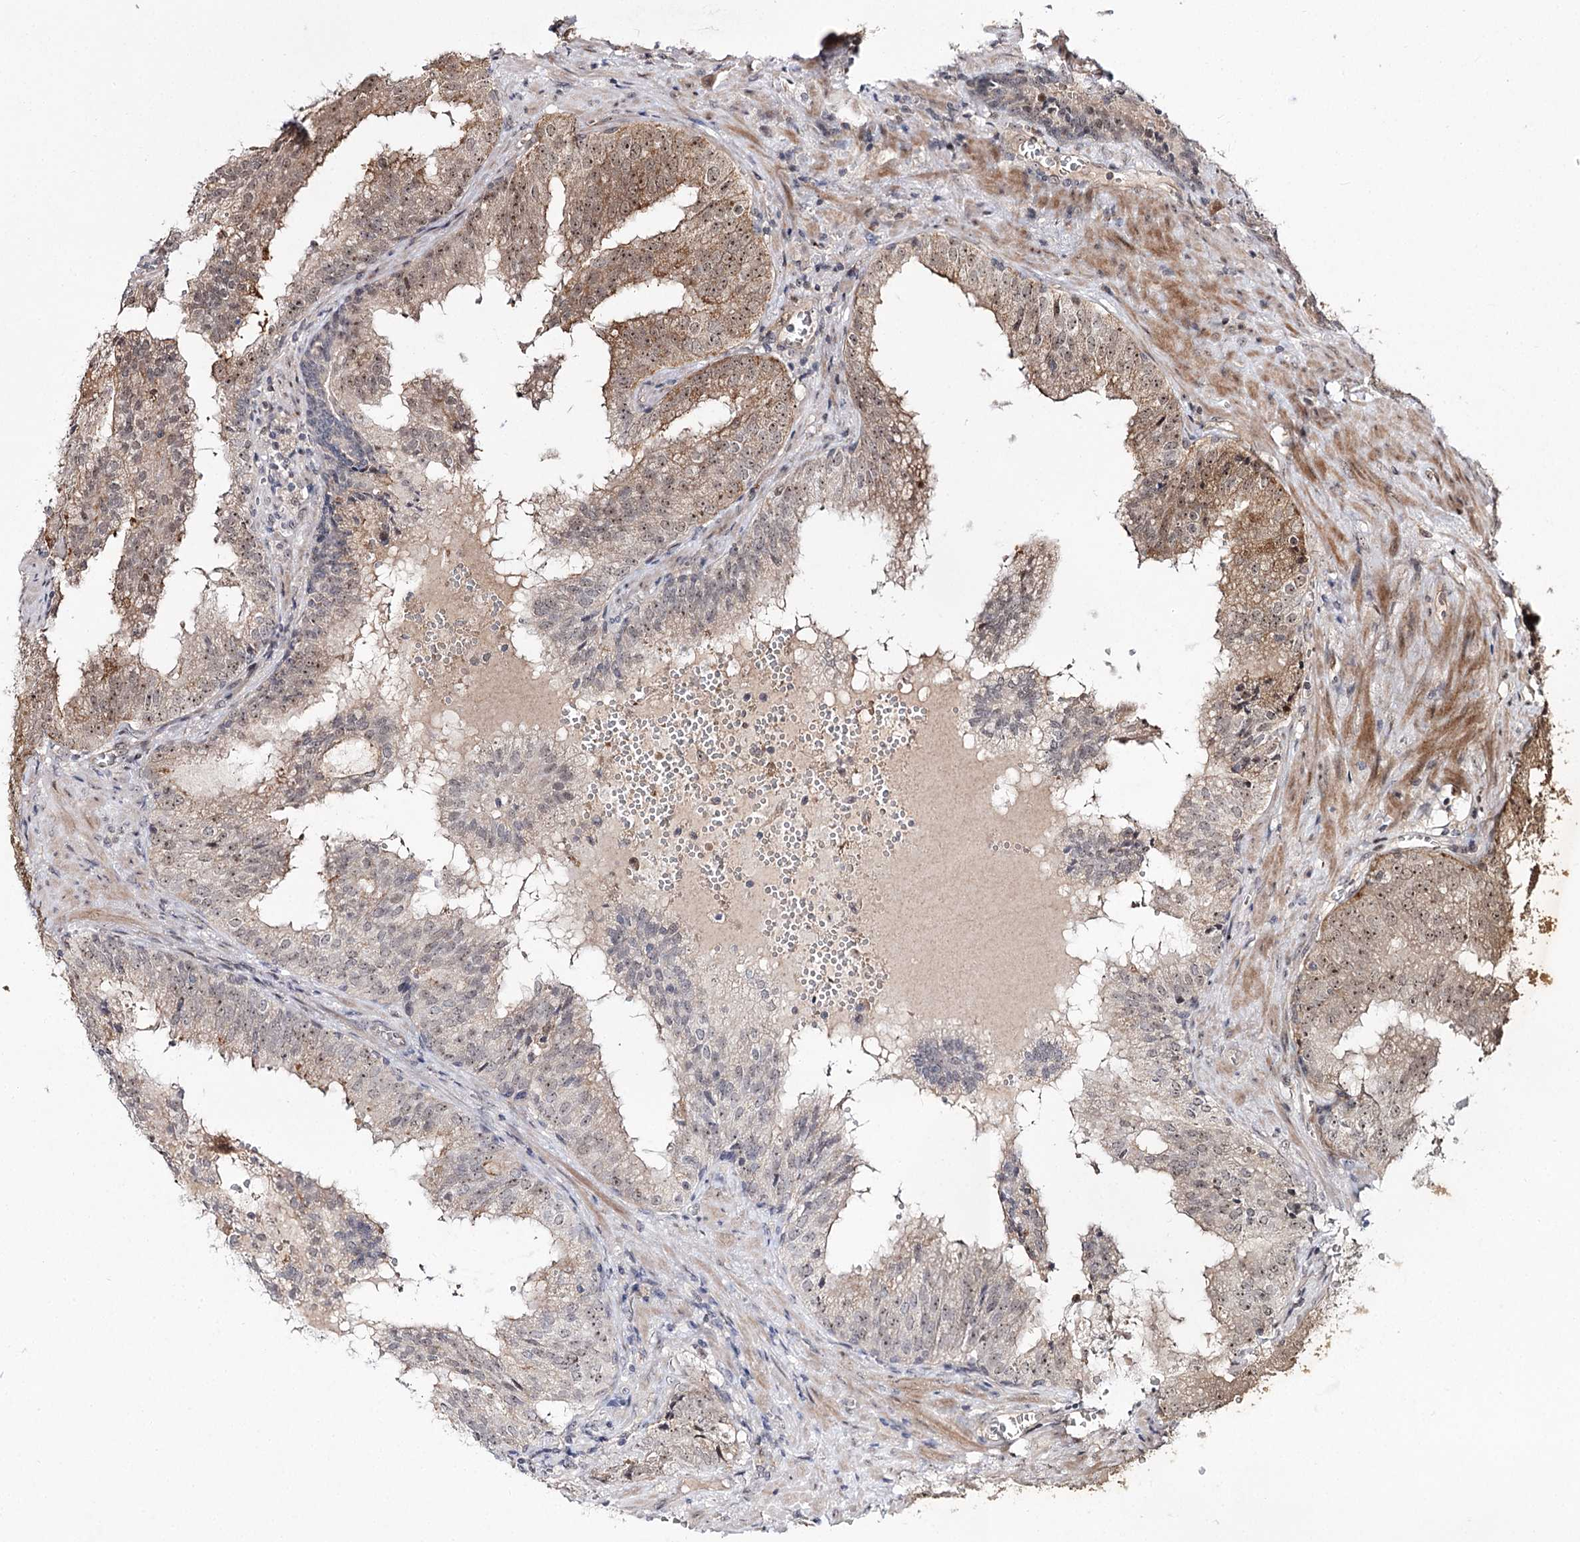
{"staining": {"intensity": "moderate", "quantity": "<25%", "location": "cytoplasmic/membranous,nuclear"}, "tissue": "prostate cancer", "cell_type": "Tumor cells", "image_type": "cancer", "snomed": [{"axis": "morphology", "description": "Adenocarcinoma, High grade"}, {"axis": "topography", "description": "Prostate"}], "caption": "Approximately <25% of tumor cells in high-grade adenocarcinoma (prostate) show moderate cytoplasmic/membranous and nuclear protein positivity as visualized by brown immunohistochemical staining.", "gene": "RRP9", "patient": {"sex": "male", "age": 68}}